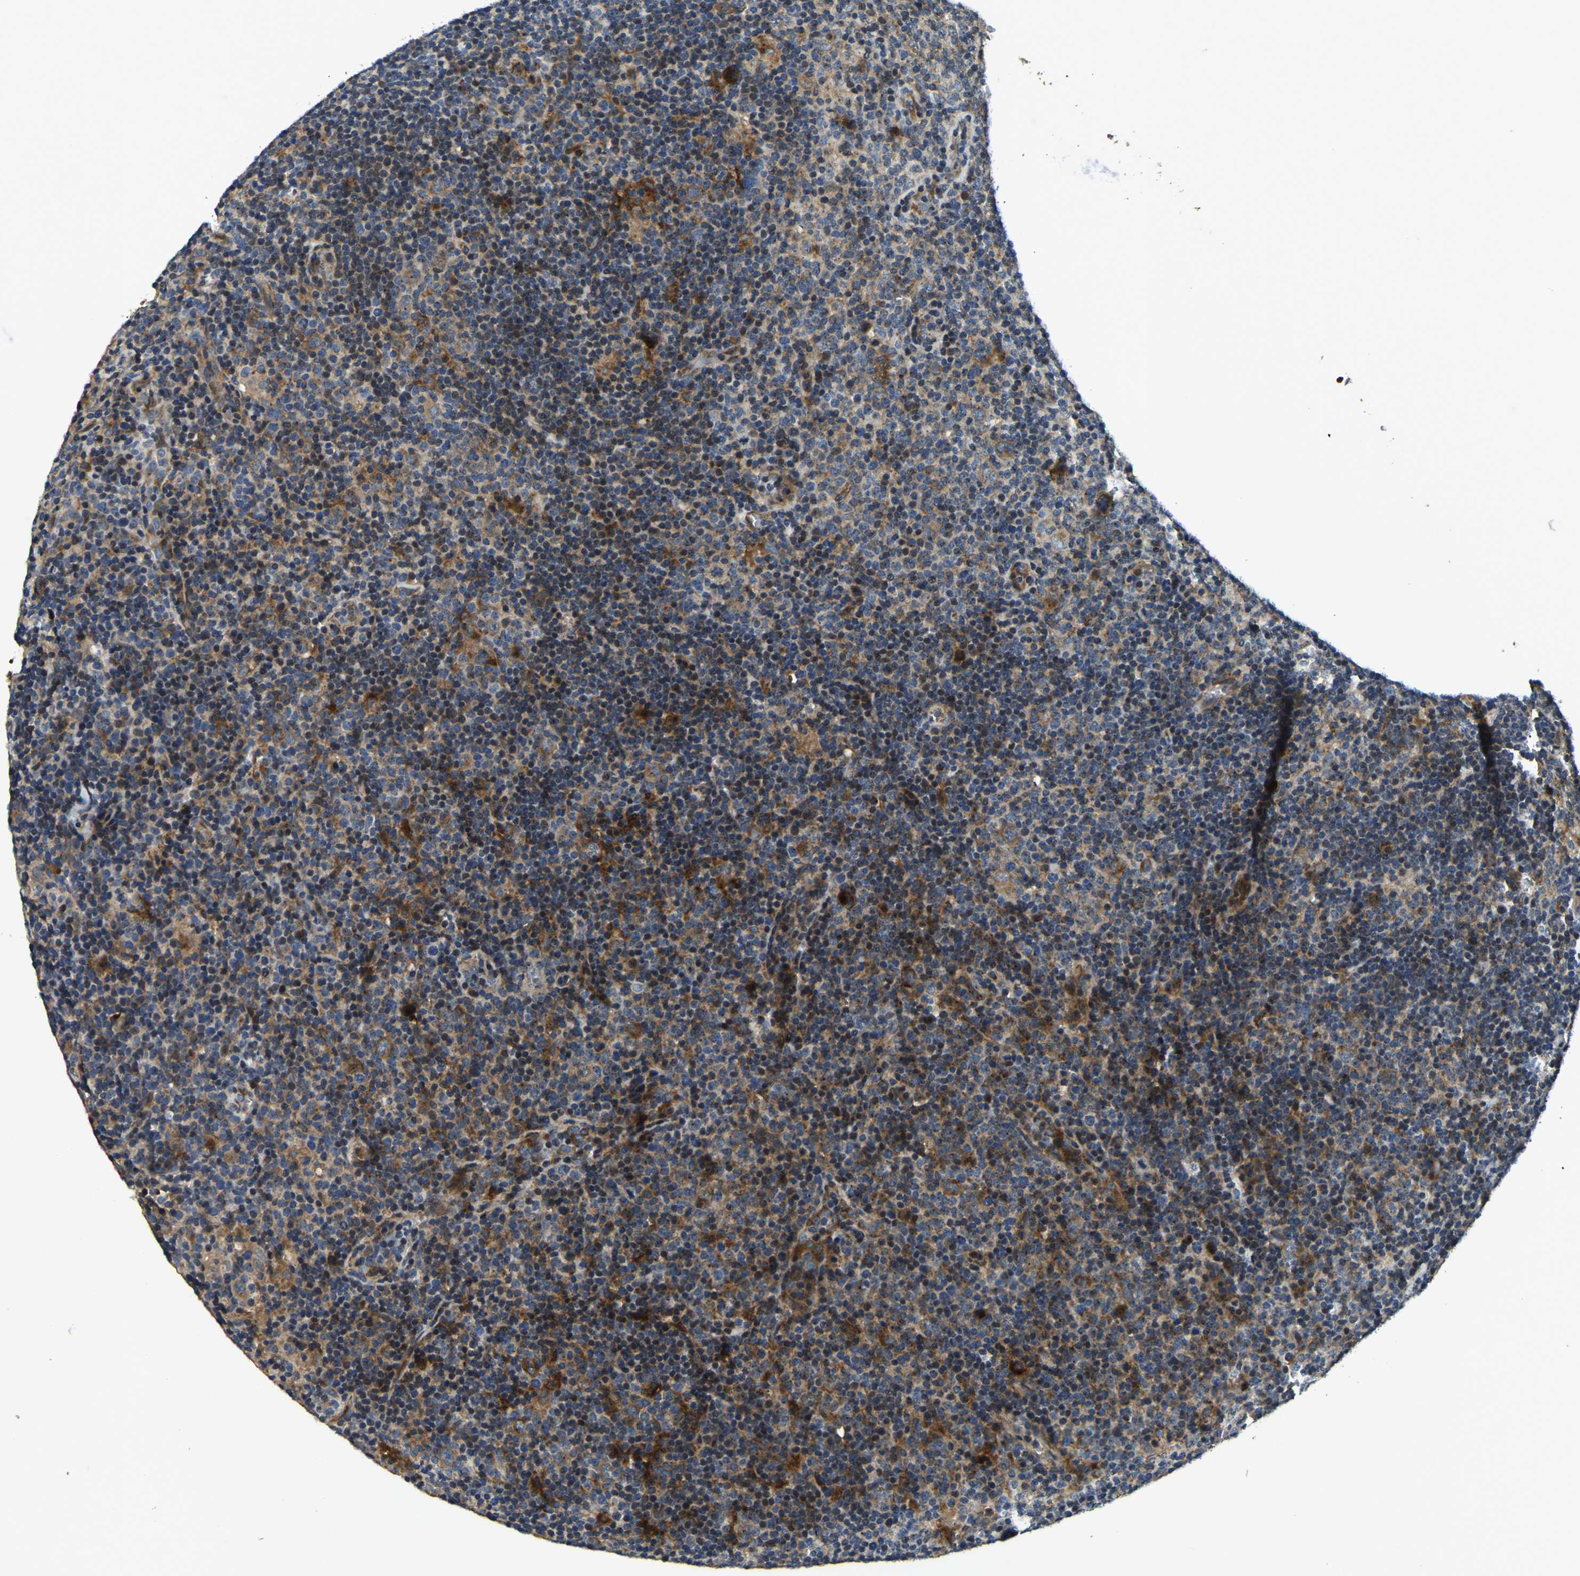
{"staining": {"intensity": "moderate", "quantity": ">75%", "location": "cytoplasmic/membranous"}, "tissue": "lymphoma", "cell_type": "Tumor cells", "image_type": "cancer", "snomed": [{"axis": "morphology", "description": "Hodgkin's disease, NOS"}, {"axis": "topography", "description": "Lymph node"}], "caption": "High-magnification brightfield microscopy of lymphoma stained with DAB (3,3'-diaminobenzidine) (brown) and counterstained with hematoxylin (blue). tumor cells exhibit moderate cytoplasmic/membranous expression is appreciated in about>75% of cells.", "gene": "RNF39", "patient": {"sex": "female", "age": 57}}